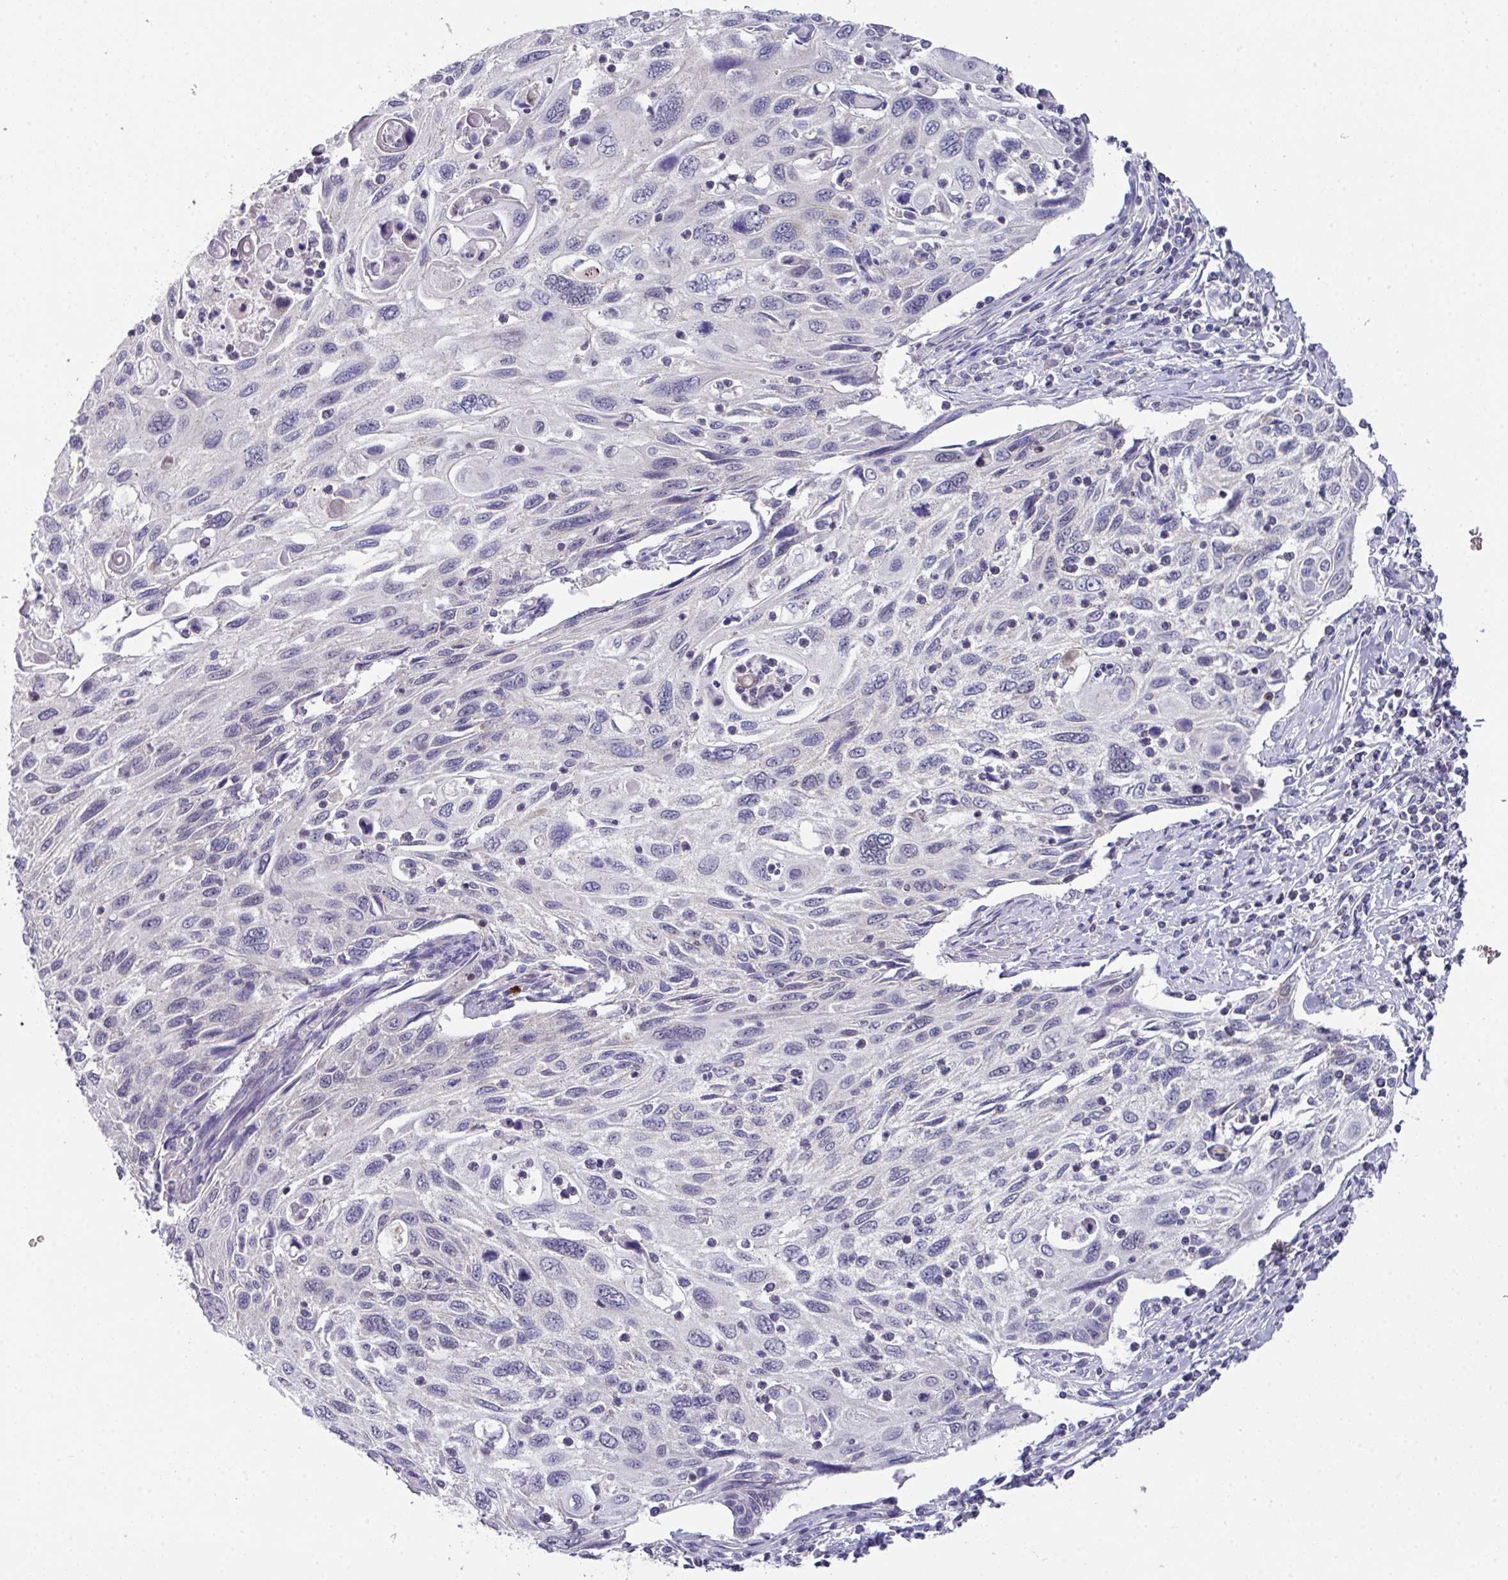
{"staining": {"intensity": "negative", "quantity": "none", "location": "none"}, "tissue": "cervical cancer", "cell_type": "Tumor cells", "image_type": "cancer", "snomed": [{"axis": "morphology", "description": "Squamous cell carcinoma, NOS"}, {"axis": "topography", "description": "Cervix"}], "caption": "Immunohistochemistry (IHC) photomicrograph of neoplastic tissue: cervical cancer (squamous cell carcinoma) stained with DAB exhibits no significant protein expression in tumor cells.", "gene": "DCAF12L2", "patient": {"sex": "female", "age": 70}}